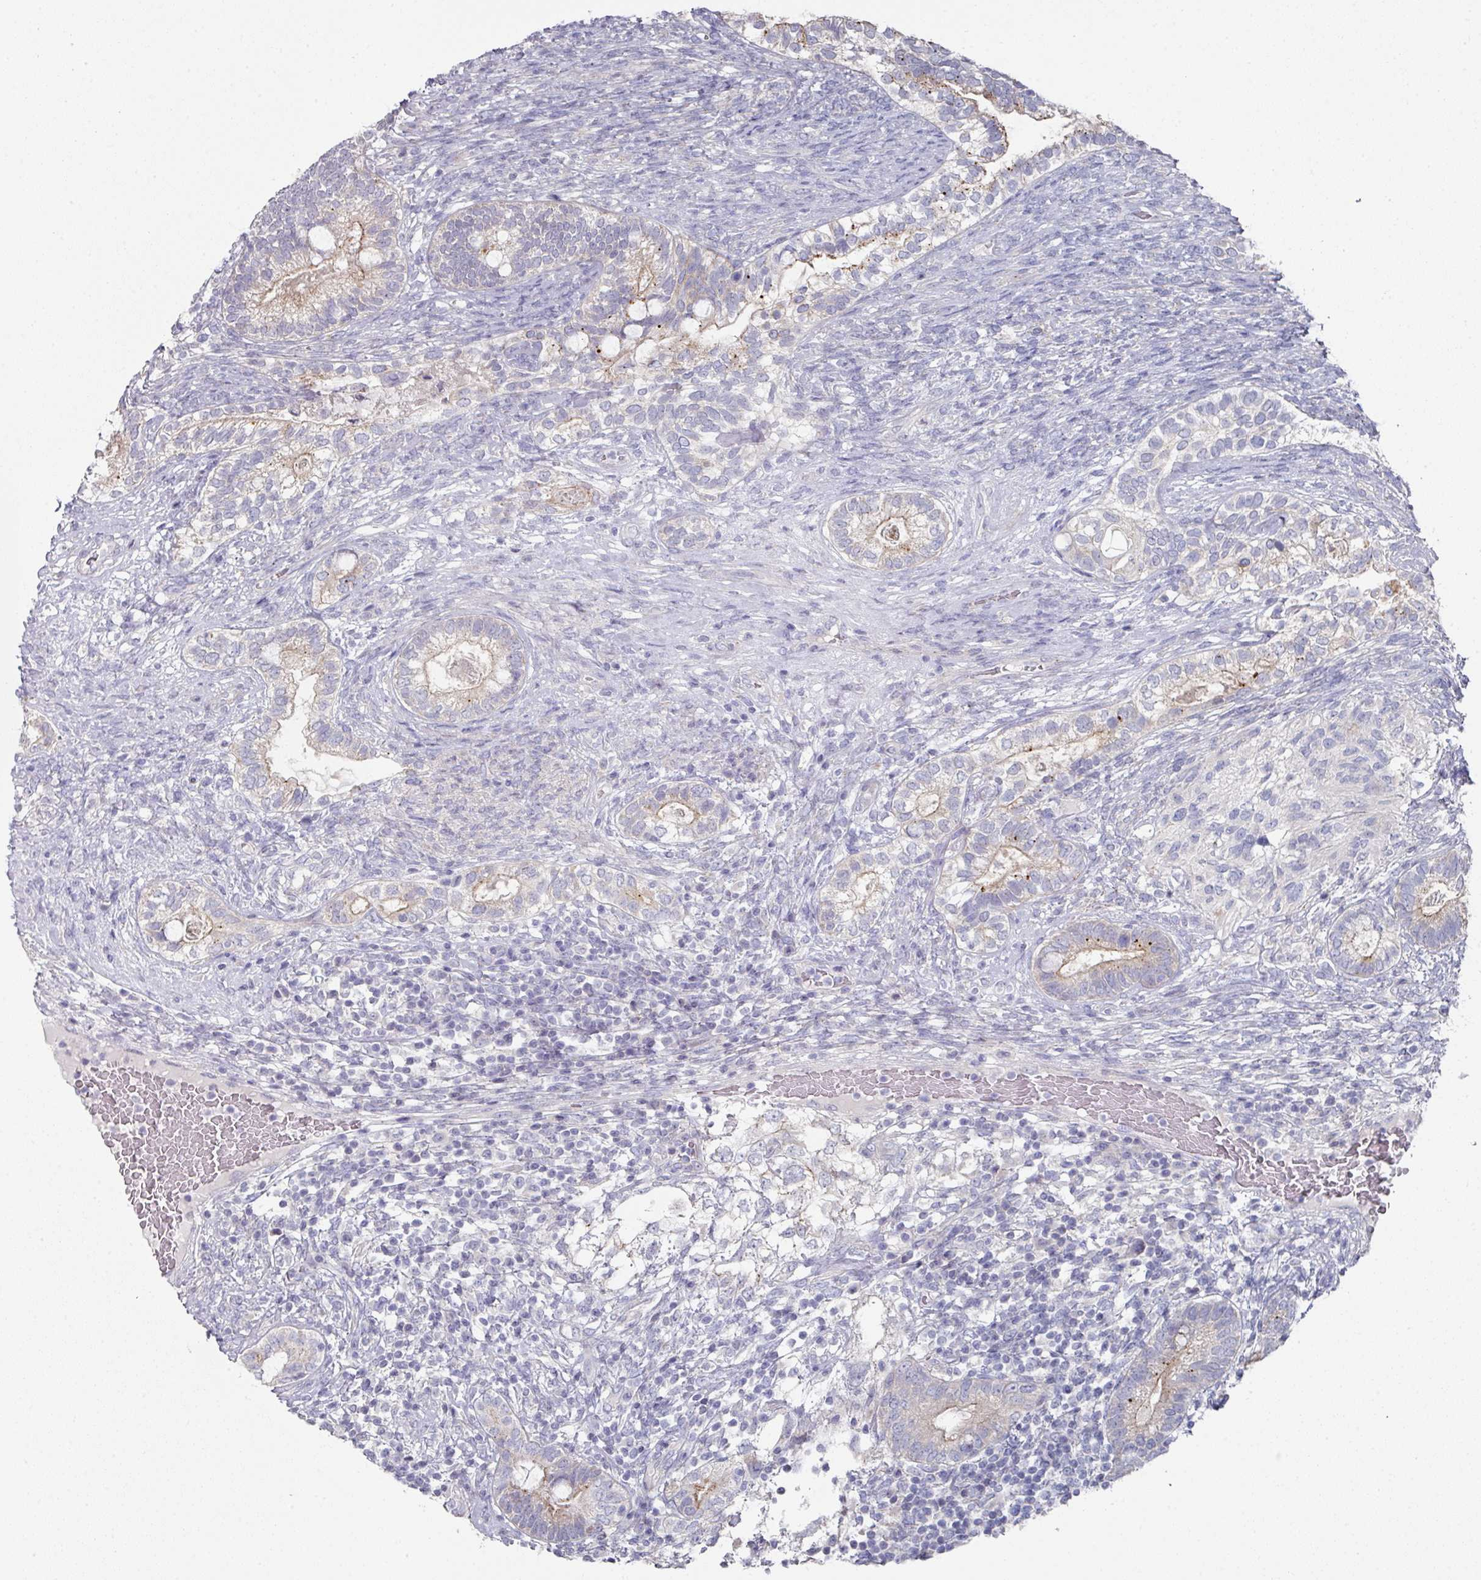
{"staining": {"intensity": "weak", "quantity": "25%-75%", "location": "cytoplasmic/membranous"}, "tissue": "testis cancer", "cell_type": "Tumor cells", "image_type": "cancer", "snomed": [{"axis": "morphology", "description": "Seminoma, NOS"}, {"axis": "morphology", "description": "Carcinoma, Embryonal, NOS"}, {"axis": "topography", "description": "Testis"}], "caption": "Immunohistochemistry micrograph of neoplastic tissue: human testis cancer stained using immunohistochemistry exhibits low levels of weak protein expression localized specifically in the cytoplasmic/membranous of tumor cells, appearing as a cytoplasmic/membranous brown color.", "gene": "NT5C1A", "patient": {"sex": "male", "age": 41}}